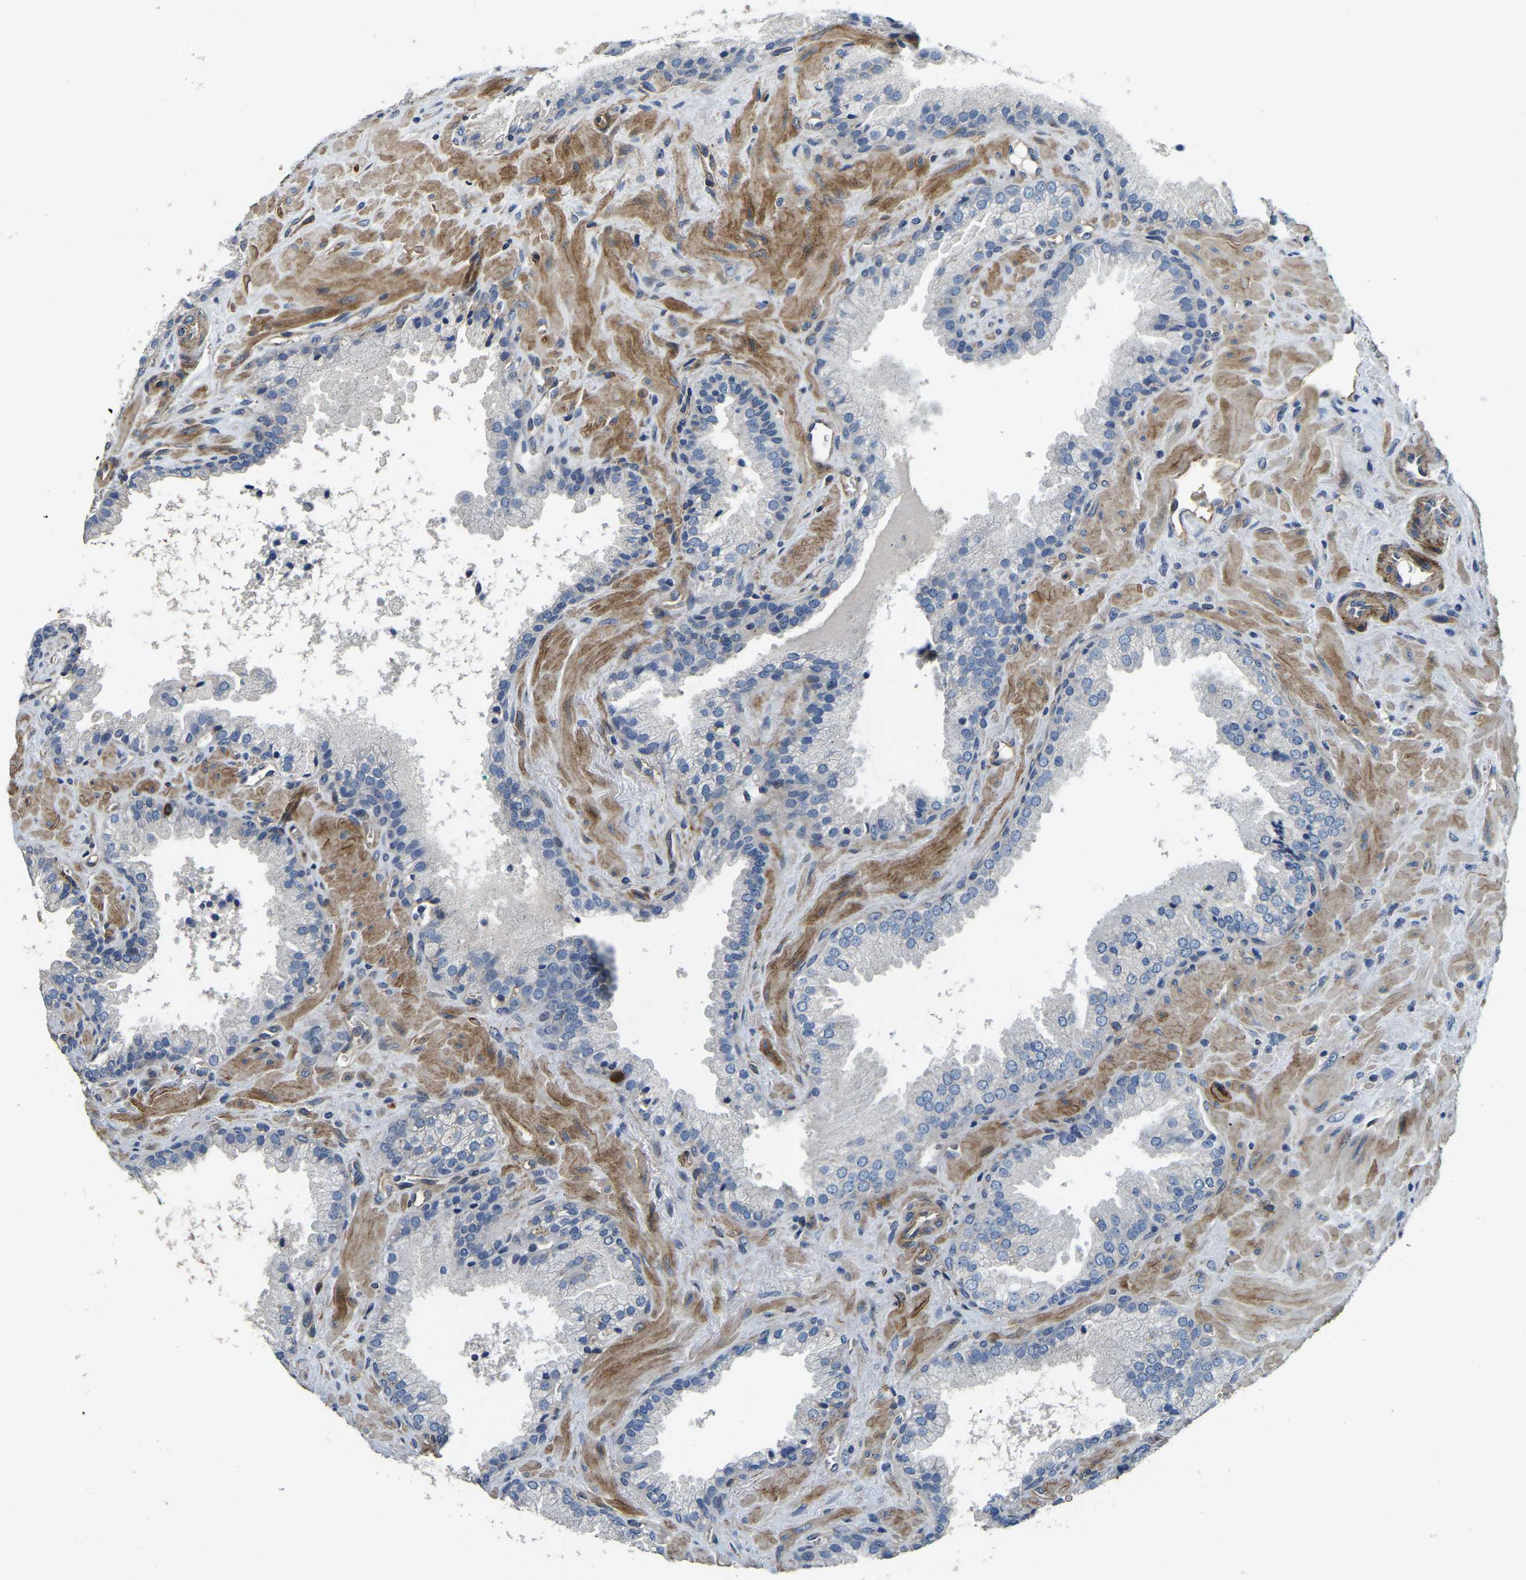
{"staining": {"intensity": "negative", "quantity": "none", "location": "none"}, "tissue": "prostate cancer", "cell_type": "Tumor cells", "image_type": "cancer", "snomed": [{"axis": "morphology", "description": "Adenocarcinoma, Low grade"}, {"axis": "topography", "description": "Prostate"}], "caption": "DAB immunohistochemical staining of human prostate adenocarcinoma (low-grade) demonstrates no significant staining in tumor cells. Brightfield microscopy of IHC stained with DAB (brown) and hematoxylin (blue), captured at high magnification.", "gene": "RNF39", "patient": {"sex": "male", "age": 71}}